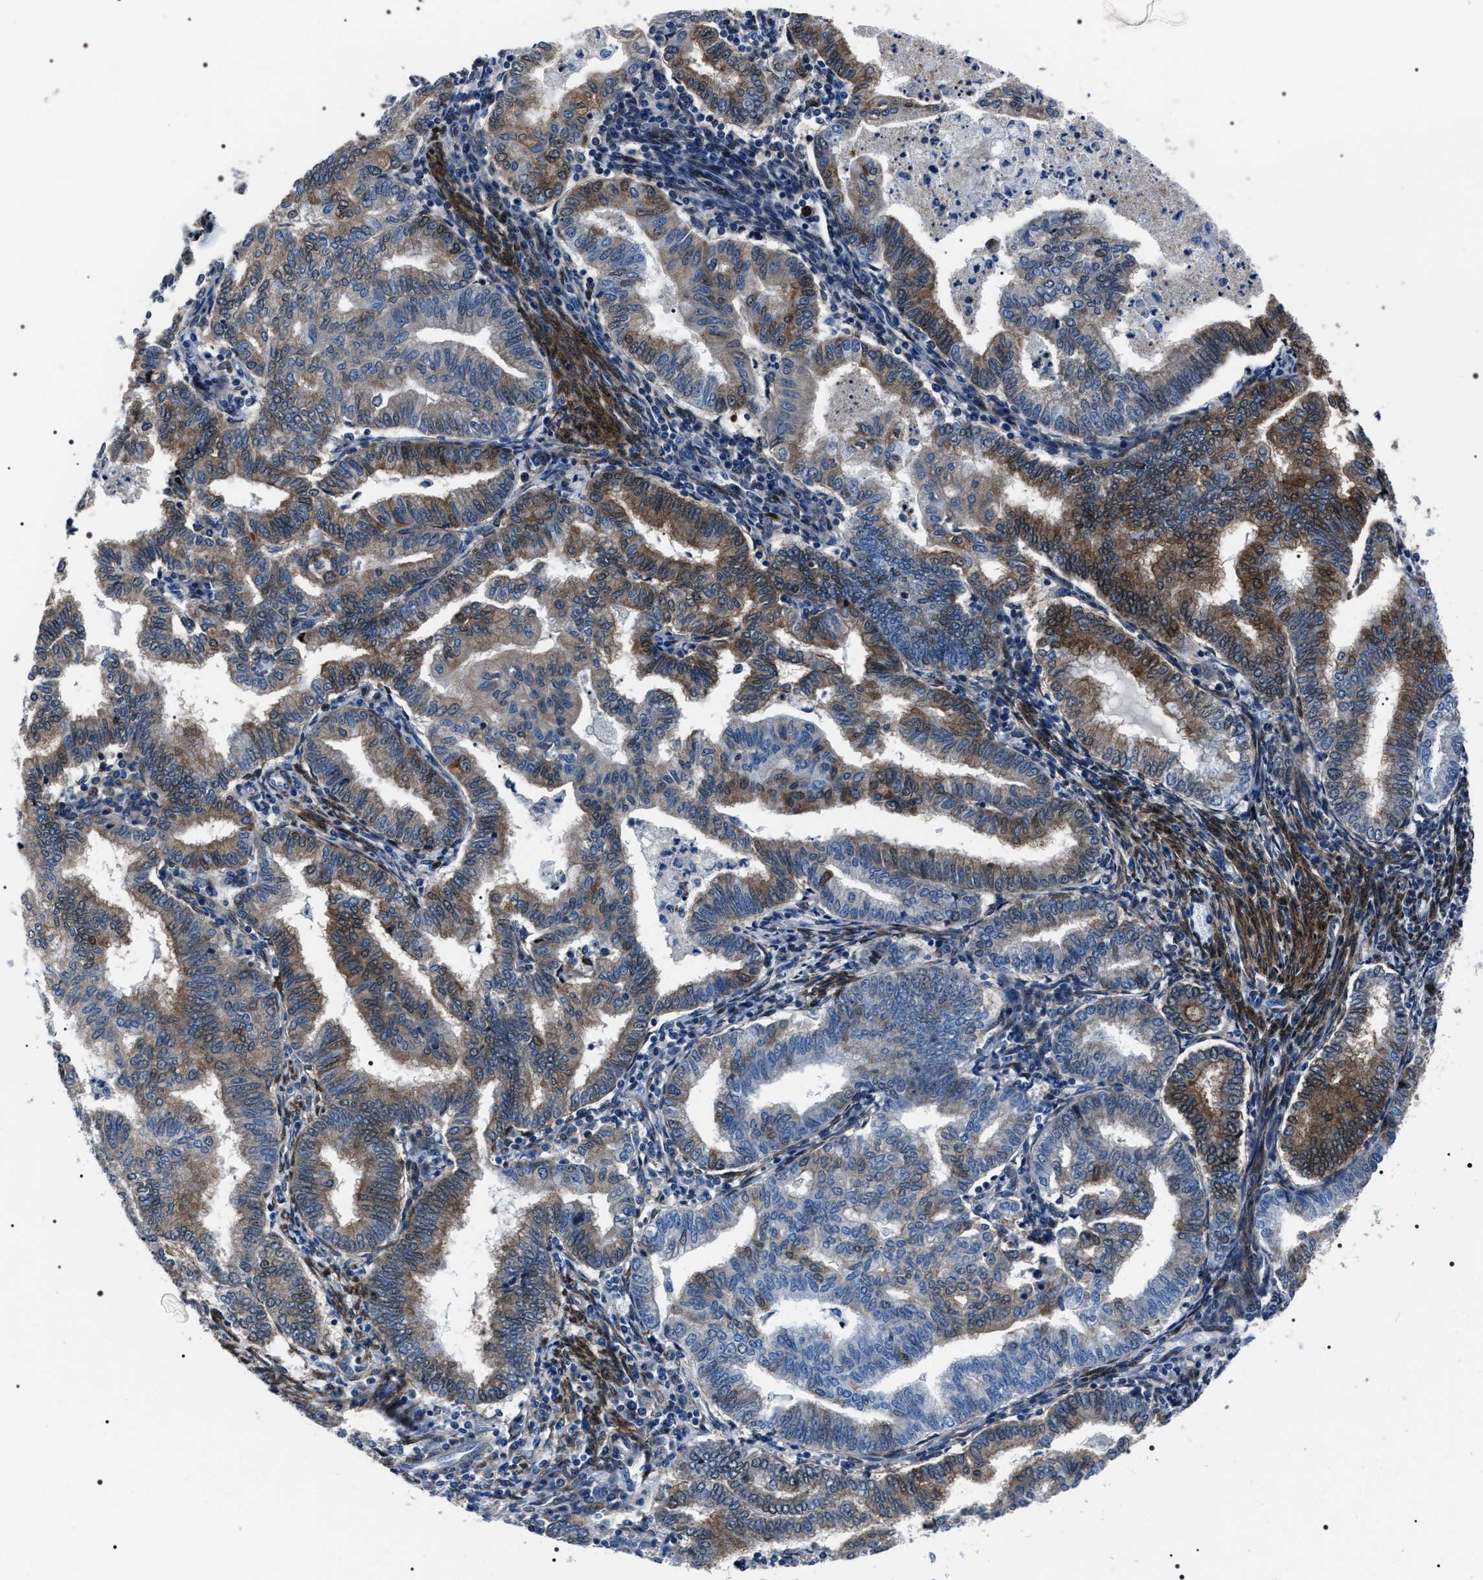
{"staining": {"intensity": "moderate", "quantity": "25%-75%", "location": "cytoplasmic/membranous"}, "tissue": "endometrial cancer", "cell_type": "Tumor cells", "image_type": "cancer", "snomed": [{"axis": "morphology", "description": "Polyp, NOS"}, {"axis": "morphology", "description": "Adenocarcinoma, NOS"}, {"axis": "morphology", "description": "Adenoma, NOS"}, {"axis": "topography", "description": "Endometrium"}], "caption": "Protein staining of endometrial cancer tissue displays moderate cytoplasmic/membranous expression in approximately 25%-75% of tumor cells.", "gene": "BAG2", "patient": {"sex": "female", "age": 79}}